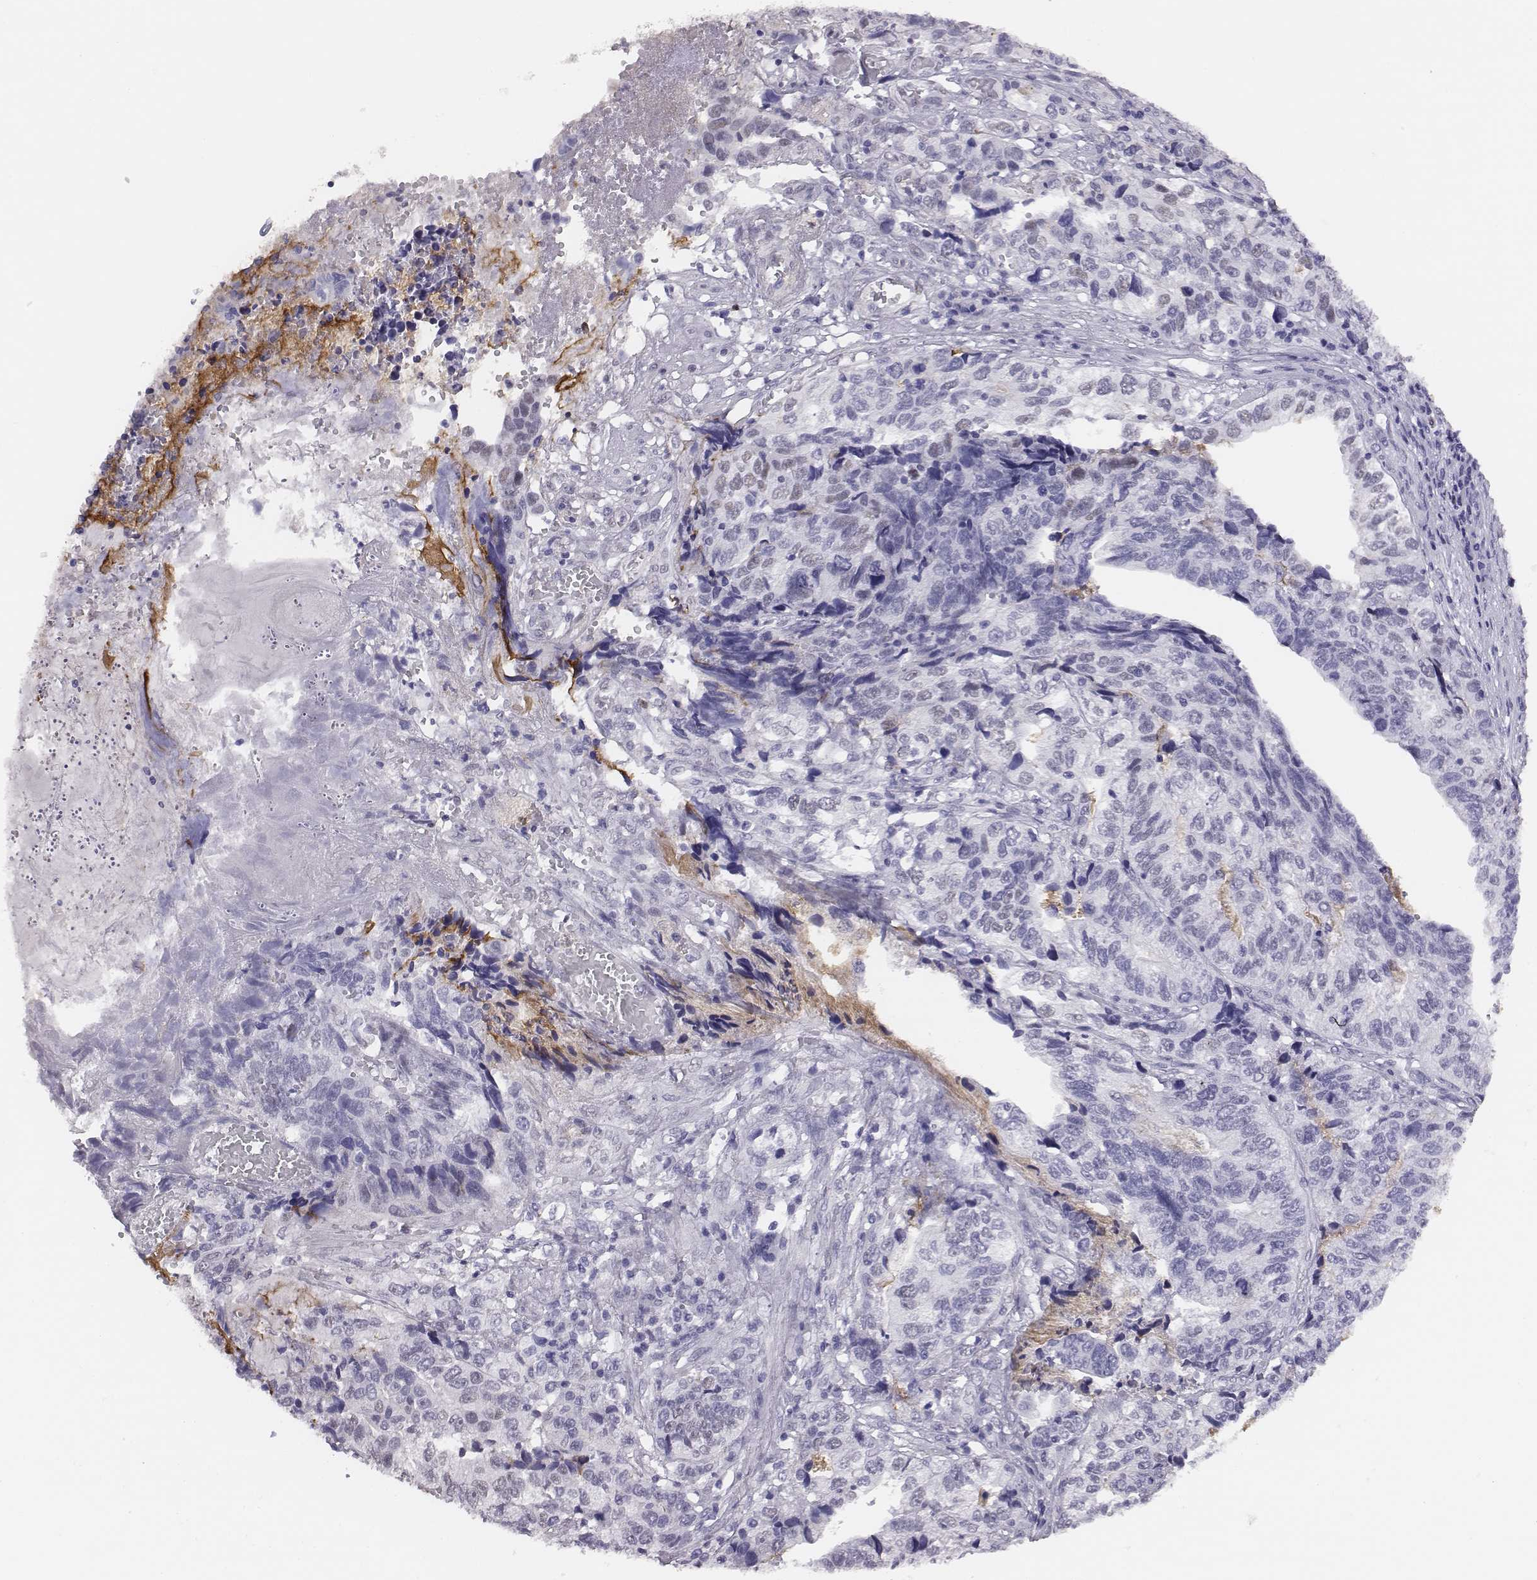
{"staining": {"intensity": "negative", "quantity": "none", "location": "none"}, "tissue": "stomach cancer", "cell_type": "Tumor cells", "image_type": "cancer", "snomed": [{"axis": "morphology", "description": "Adenocarcinoma, NOS"}, {"axis": "topography", "description": "Stomach, upper"}], "caption": "The IHC micrograph has no significant expression in tumor cells of adenocarcinoma (stomach) tissue.", "gene": "ACOD1", "patient": {"sex": "female", "age": 67}}